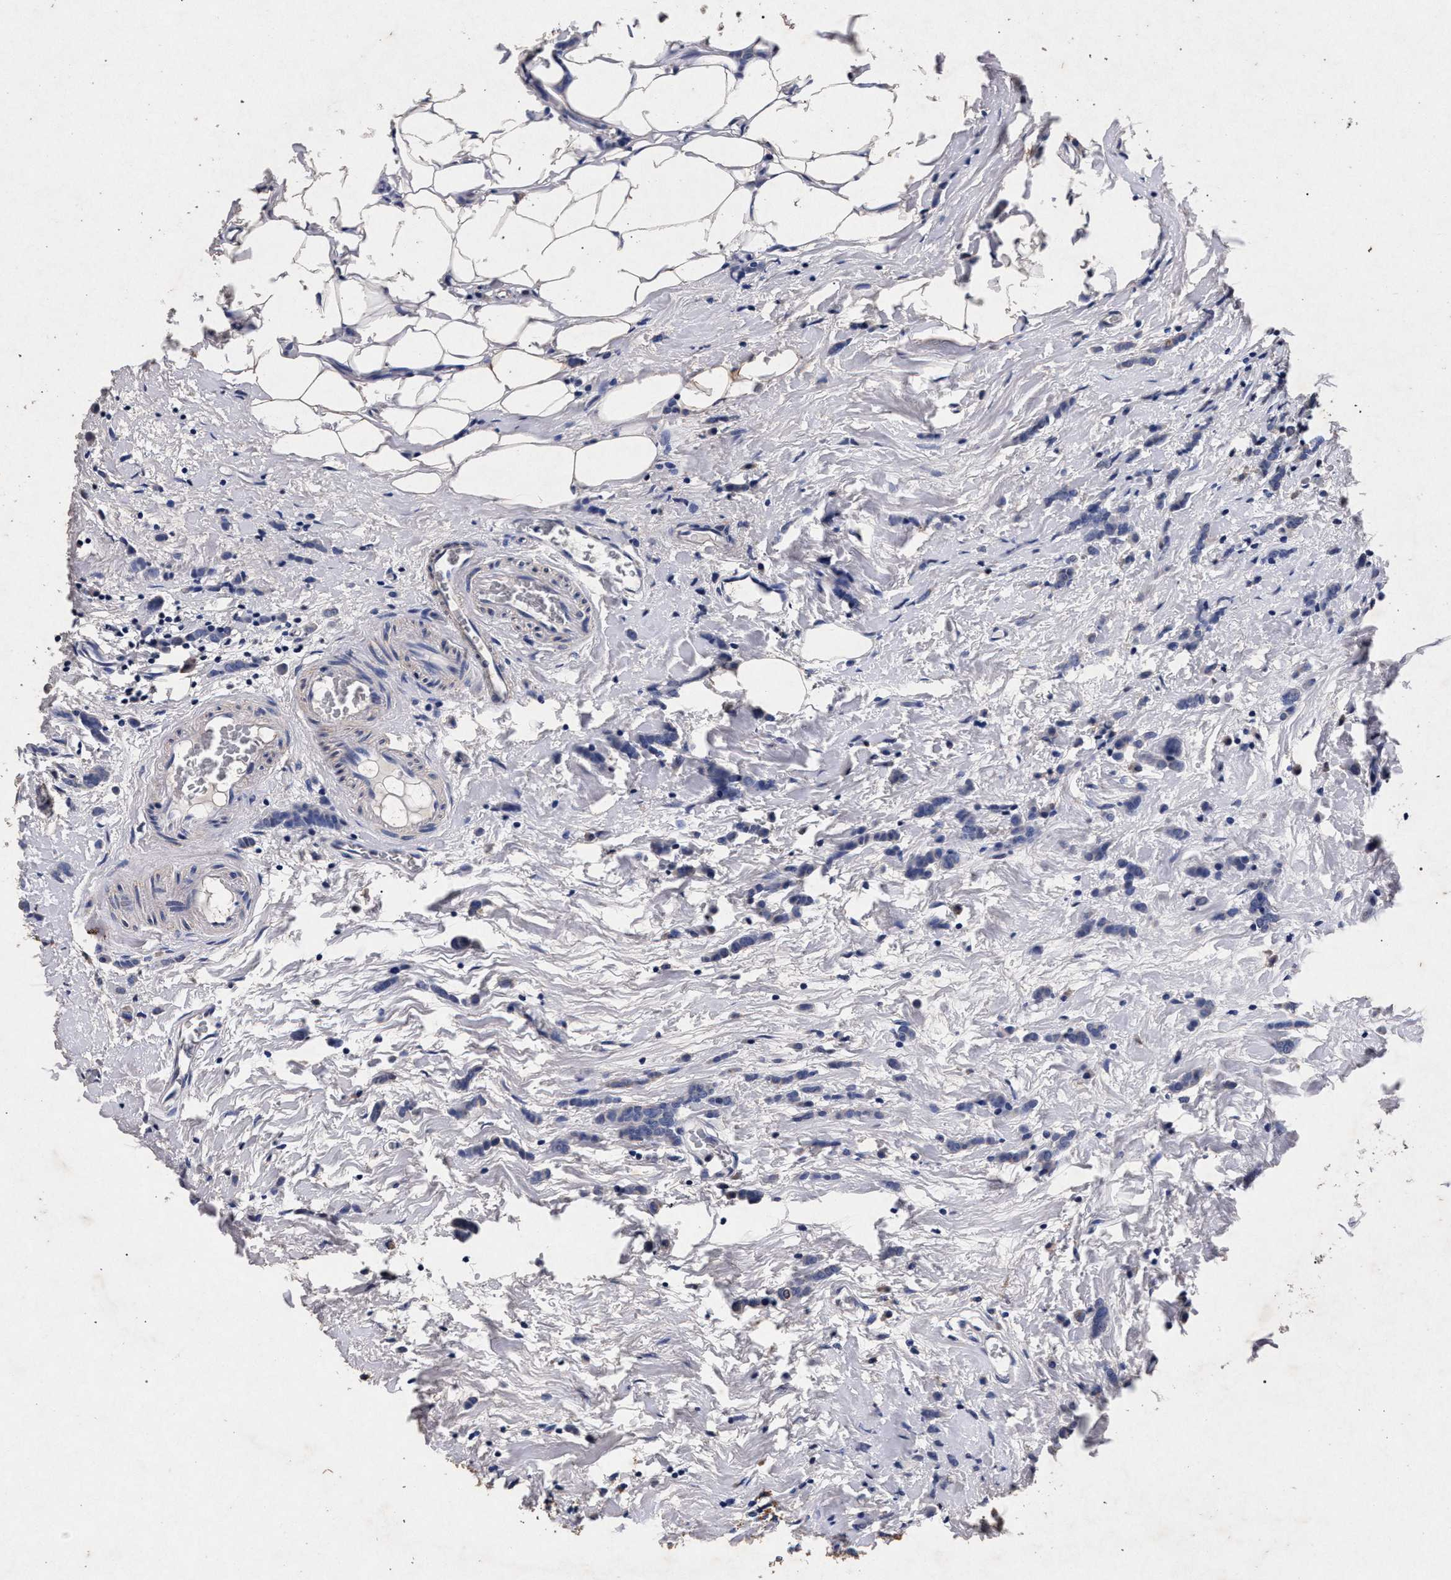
{"staining": {"intensity": "negative", "quantity": "none", "location": "none"}, "tissue": "breast cancer", "cell_type": "Tumor cells", "image_type": "cancer", "snomed": [{"axis": "morphology", "description": "Lobular carcinoma"}, {"axis": "topography", "description": "Breast"}], "caption": "Immunohistochemistry (IHC) image of breast lobular carcinoma stained for a protein (brown), which reveals no expression in tumor cells.", "gene": "ATP1A2", "patient": {"sex": "female", "age": 60}}